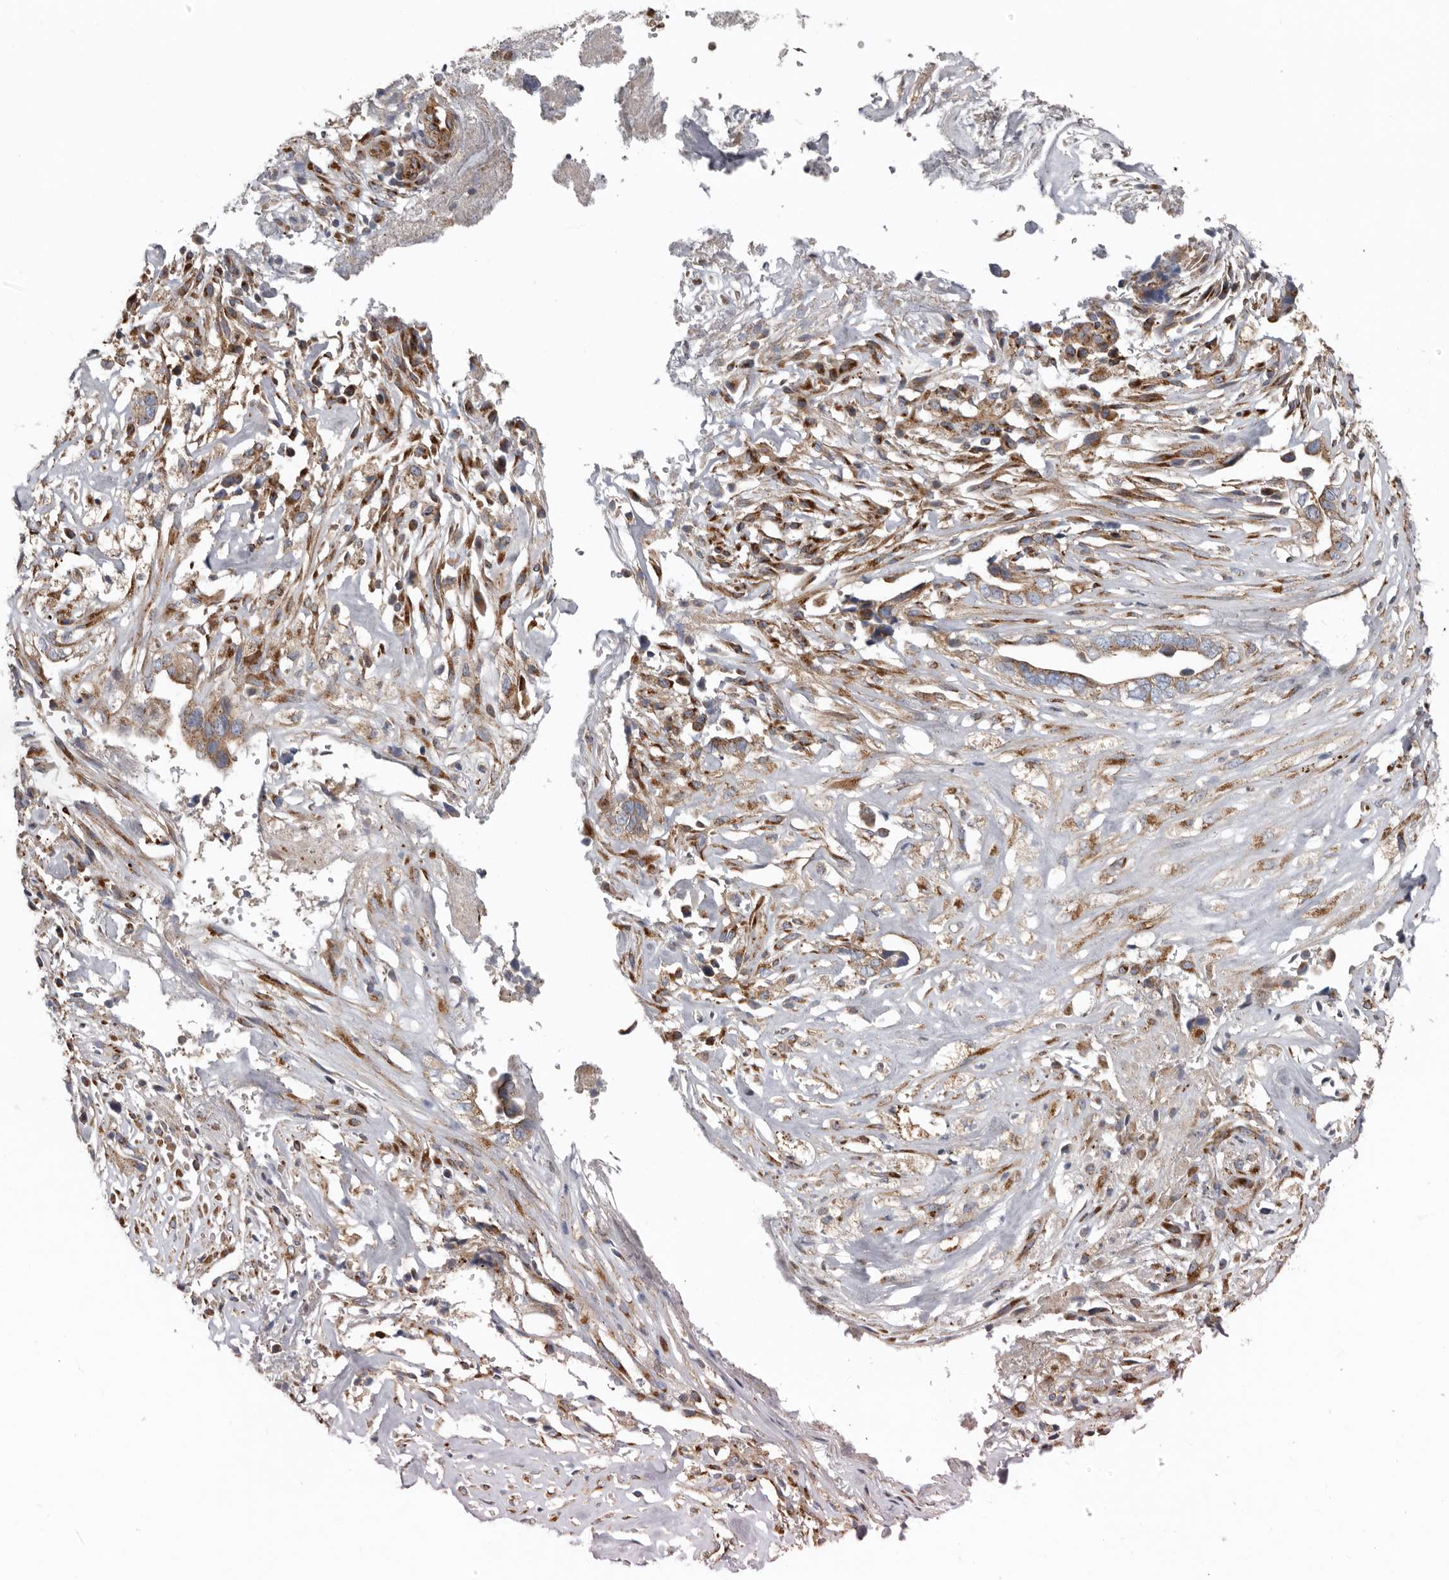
{"staining": {"intensity": "weak", "quantity": ">75%", "location": "cytoplasmic/membranous"}, "tissue": "liver cancer", "cell_type": "Tumor cells", "image_type": "cancer", "snomed": [{"axis": "morphology", "description": "Cholangiocarcinoma"}, {"axis": "topography", "description": "Liver"}], "caption": "Brown immunohistochemical staining in liver cholangiocarcinoma displays weak cytoplasmic/membranous staining in about >75% of tumor cells. (Brightfield microscopy of DAB IHC at high magnification).", "gene": "LUZP1", "patient": {"sex": "female", "age": 79}}